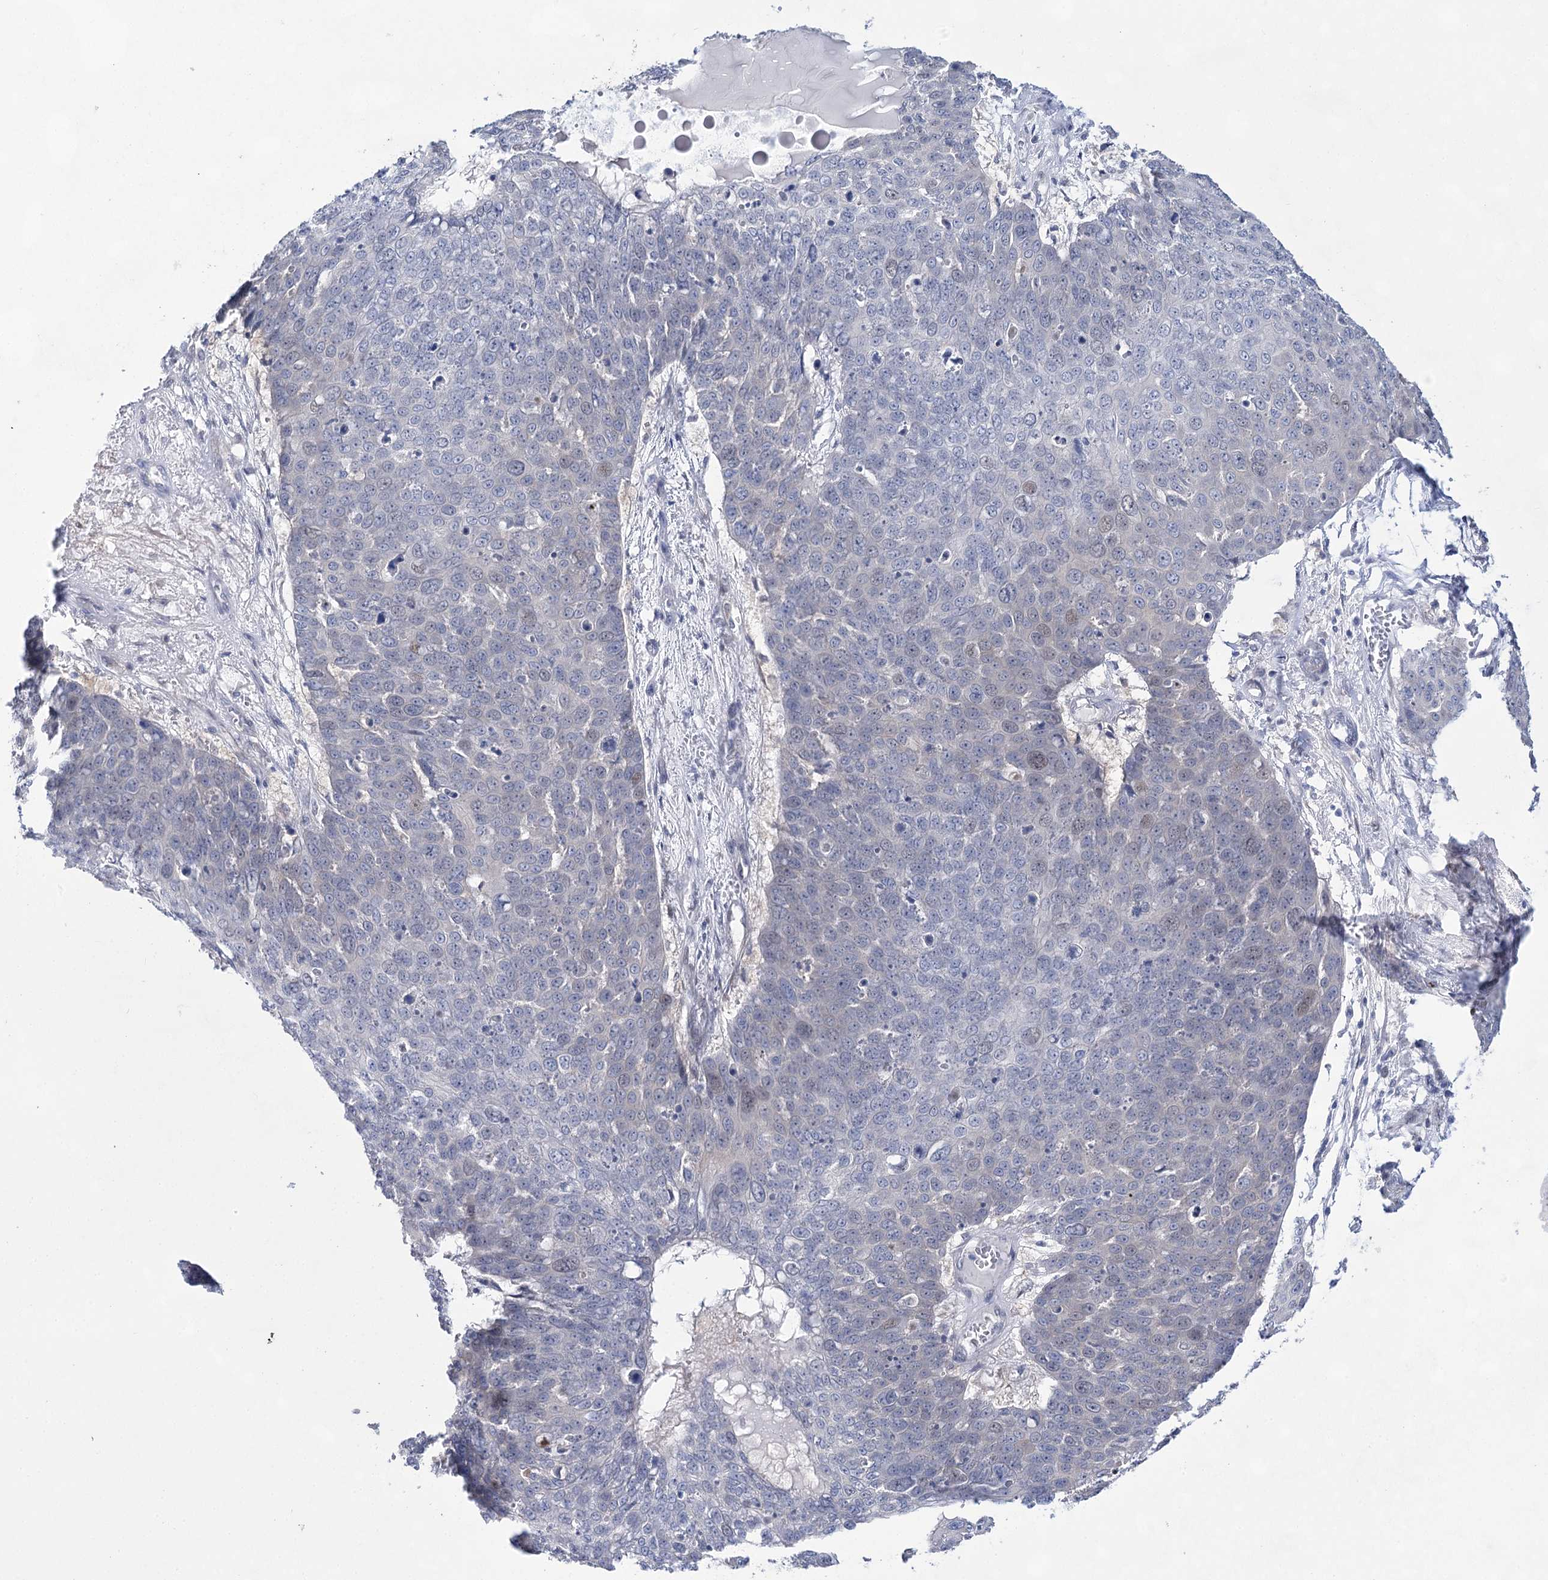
{"staining": {"intensity": "negative", "quantity": "none", "location": "none"}, "tissue": "skin cancer", "cell_type": "Tumor cells", "image_type": "cancer", "snomed": [{"axis": "morphology", "description": "Squamous cell carcinoma, NOS"}, {"axis": "topography", "description": "Skin"}], "caption": "Immunohistochemical staining of skin squamous cell carcinoma shows no significant positivity in tumor cells.", "gene": "UGDH", "patient": {"sex": "male", "age": 71}}